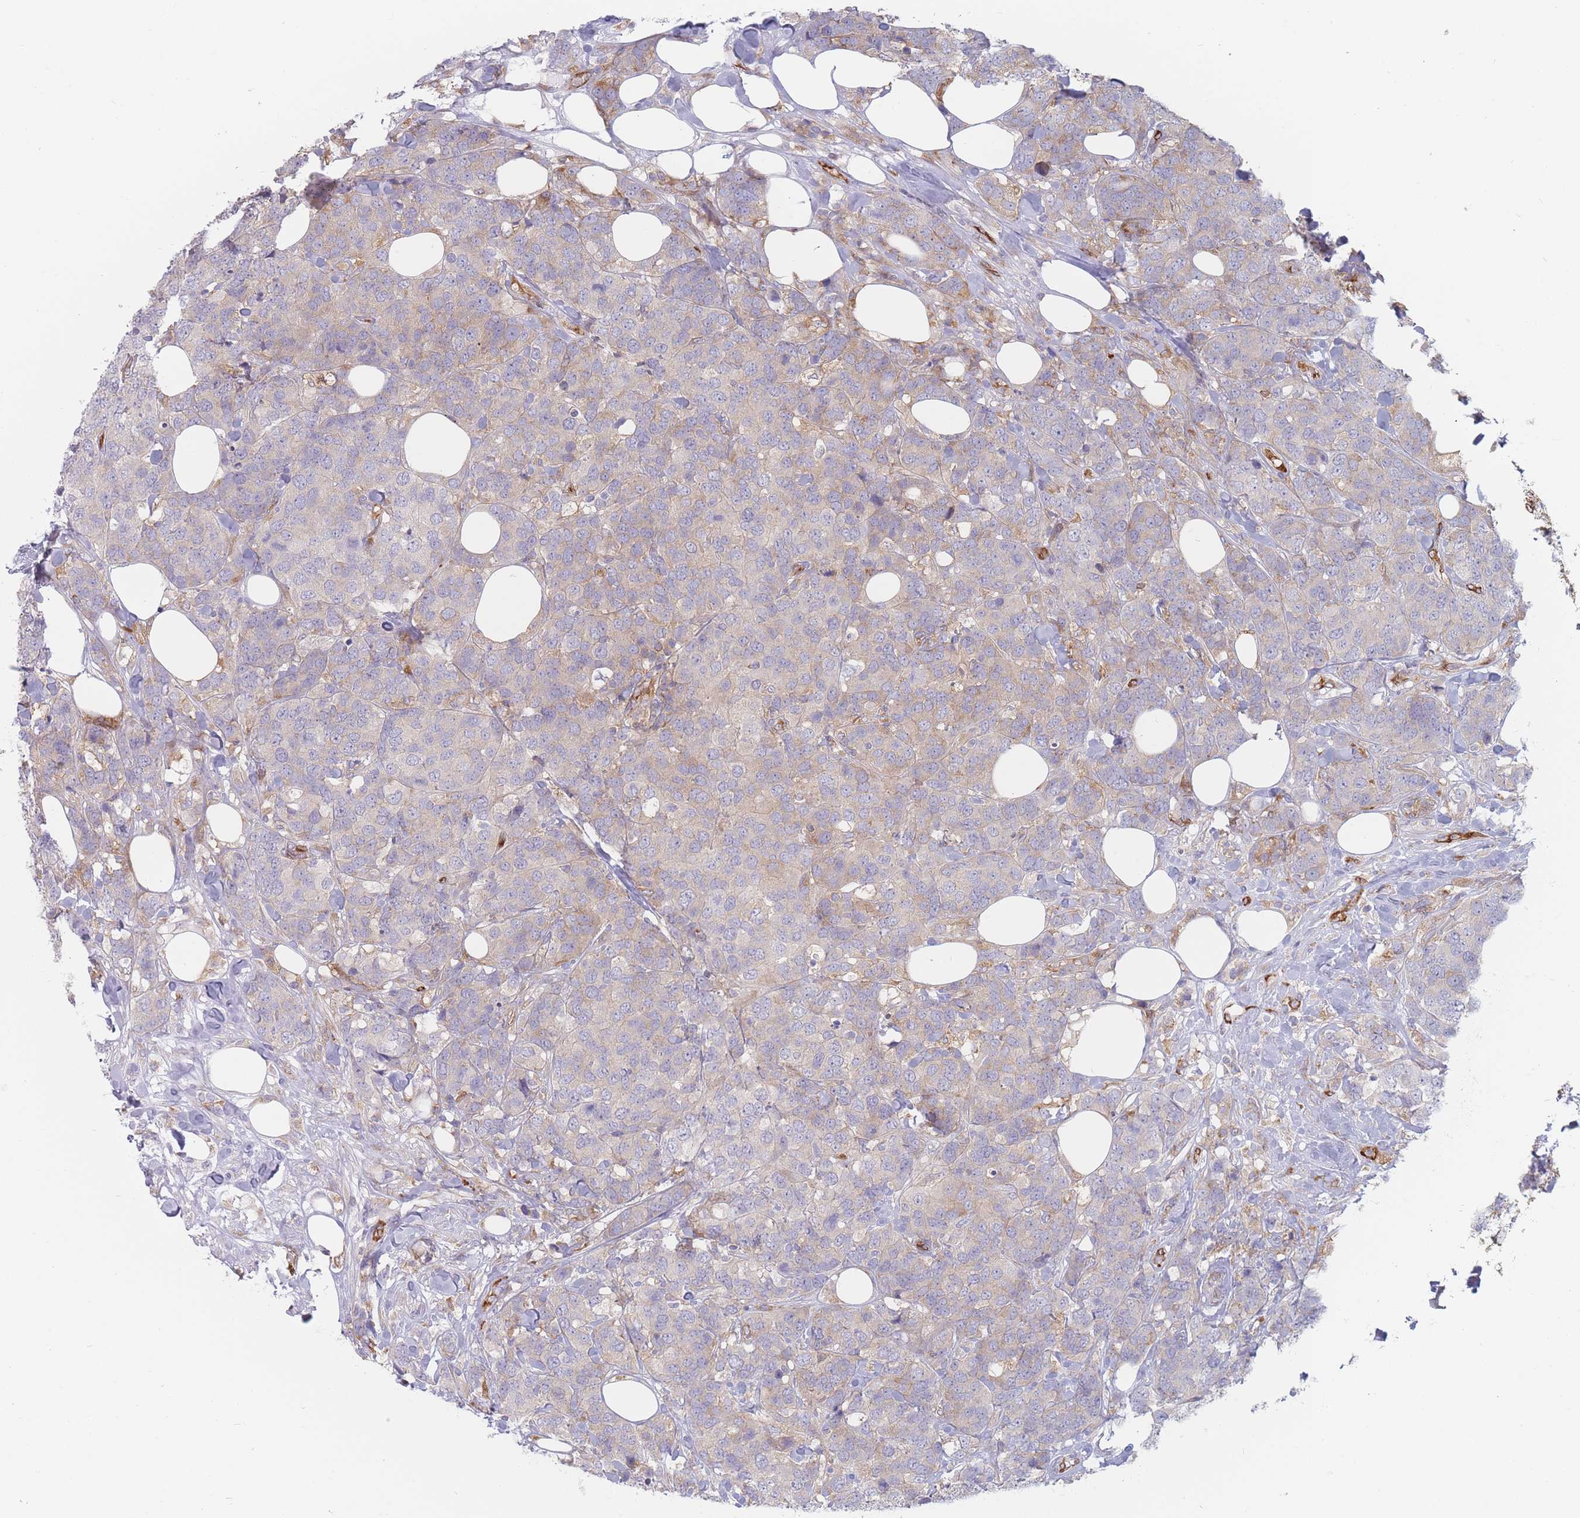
{"staining": {"intensity": "weak", "quantity": "<25%", "location": "cytoplasmic/membranous"}, "tissue": "breast cancer", "cell_type": "Tumor cells", "image_type": "cancer", "snomed": [{"axis": "morphology", "description": "Lobular carcinoma"}, {"axis": "topography", "description": "Breast"}], "caption": "IHC of lobular carcinoma (breast) reveals no expression in tumor cells.", "gene": "MAP1S", "patient": {"sex": "female", "age": 59}}